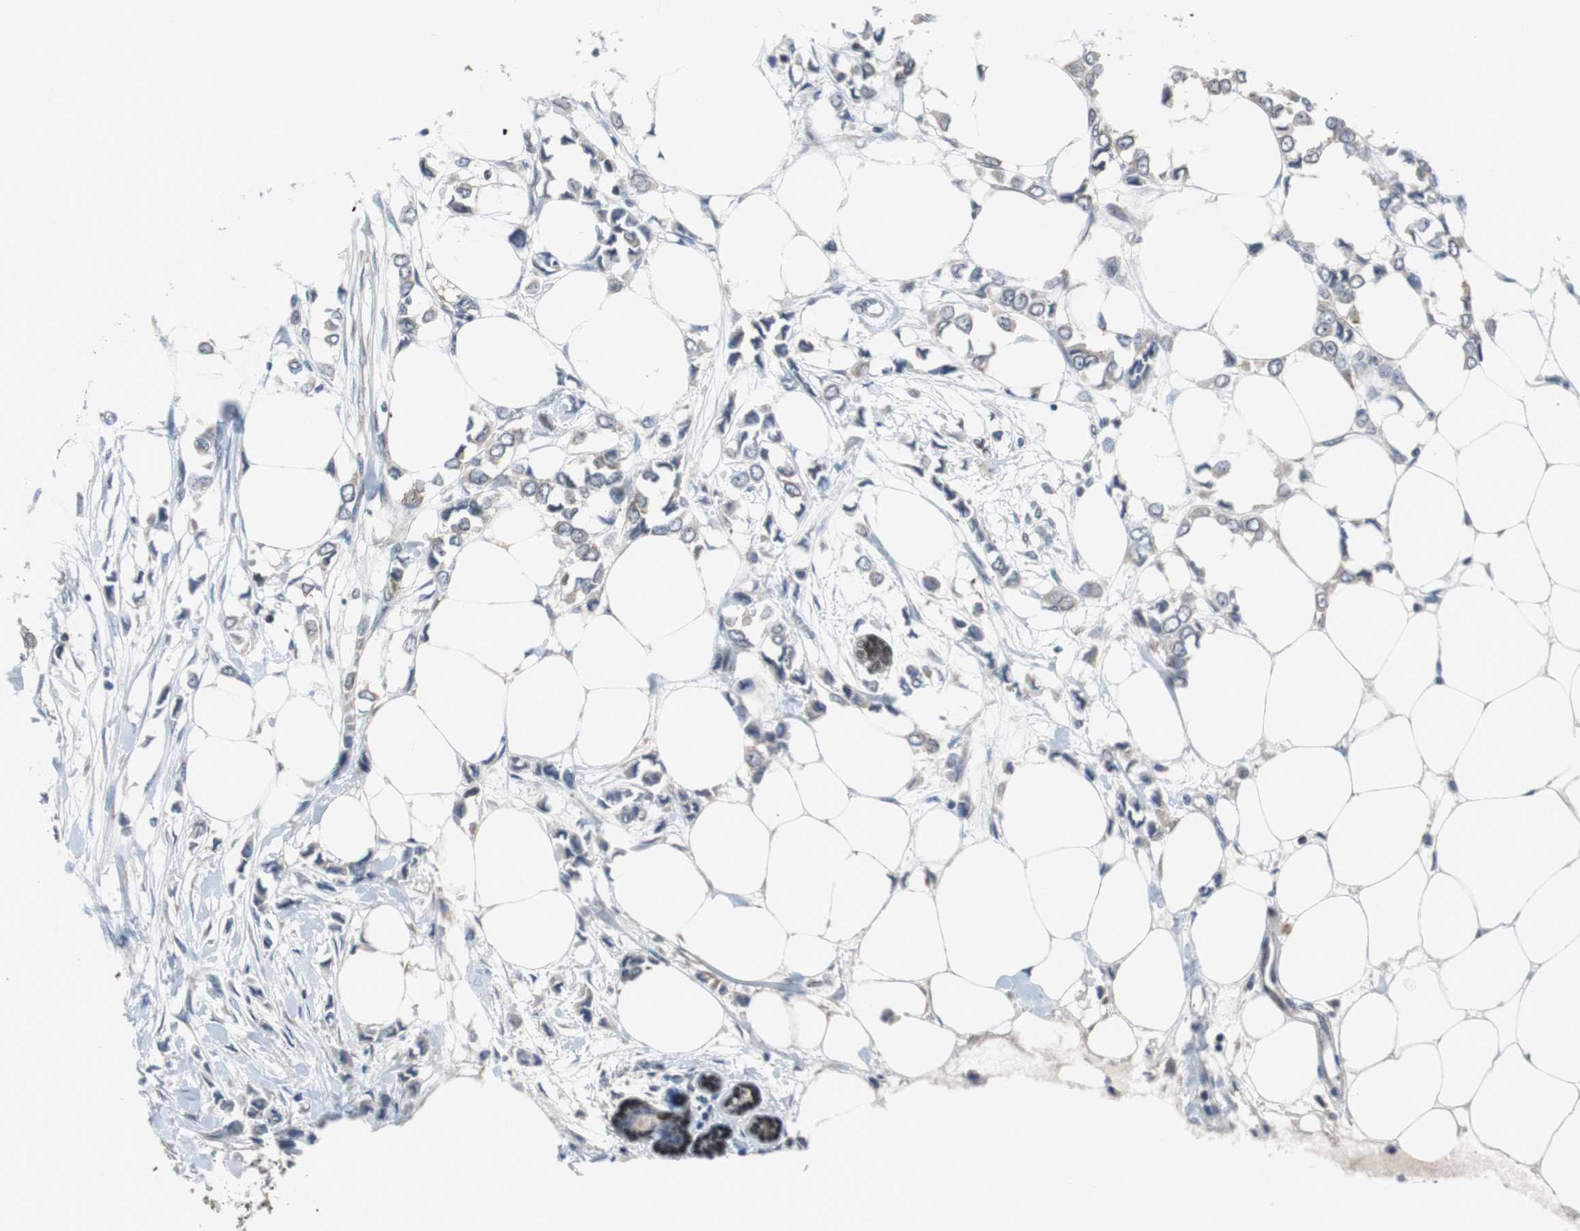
{"staining": {"intensity": "weak", "quantity": "<25%", "location": "cytoplasmic/membranous"}, "tissue": "breast cancer", "cell_type": "Tumor cells", "image_type": "cancer", "snomed": [{"axis": "morphology", "description": "Lobular carcinoma"}, {"axis": "topography", "description": "Breast"}], "caption": "Tumor cells show no significant protein staining in lobular carcinoma (breast). (IHC, brightfield microscopy, high magnification).", "gene": "TP63", "patient": {"sex": "female", "age": 51}}